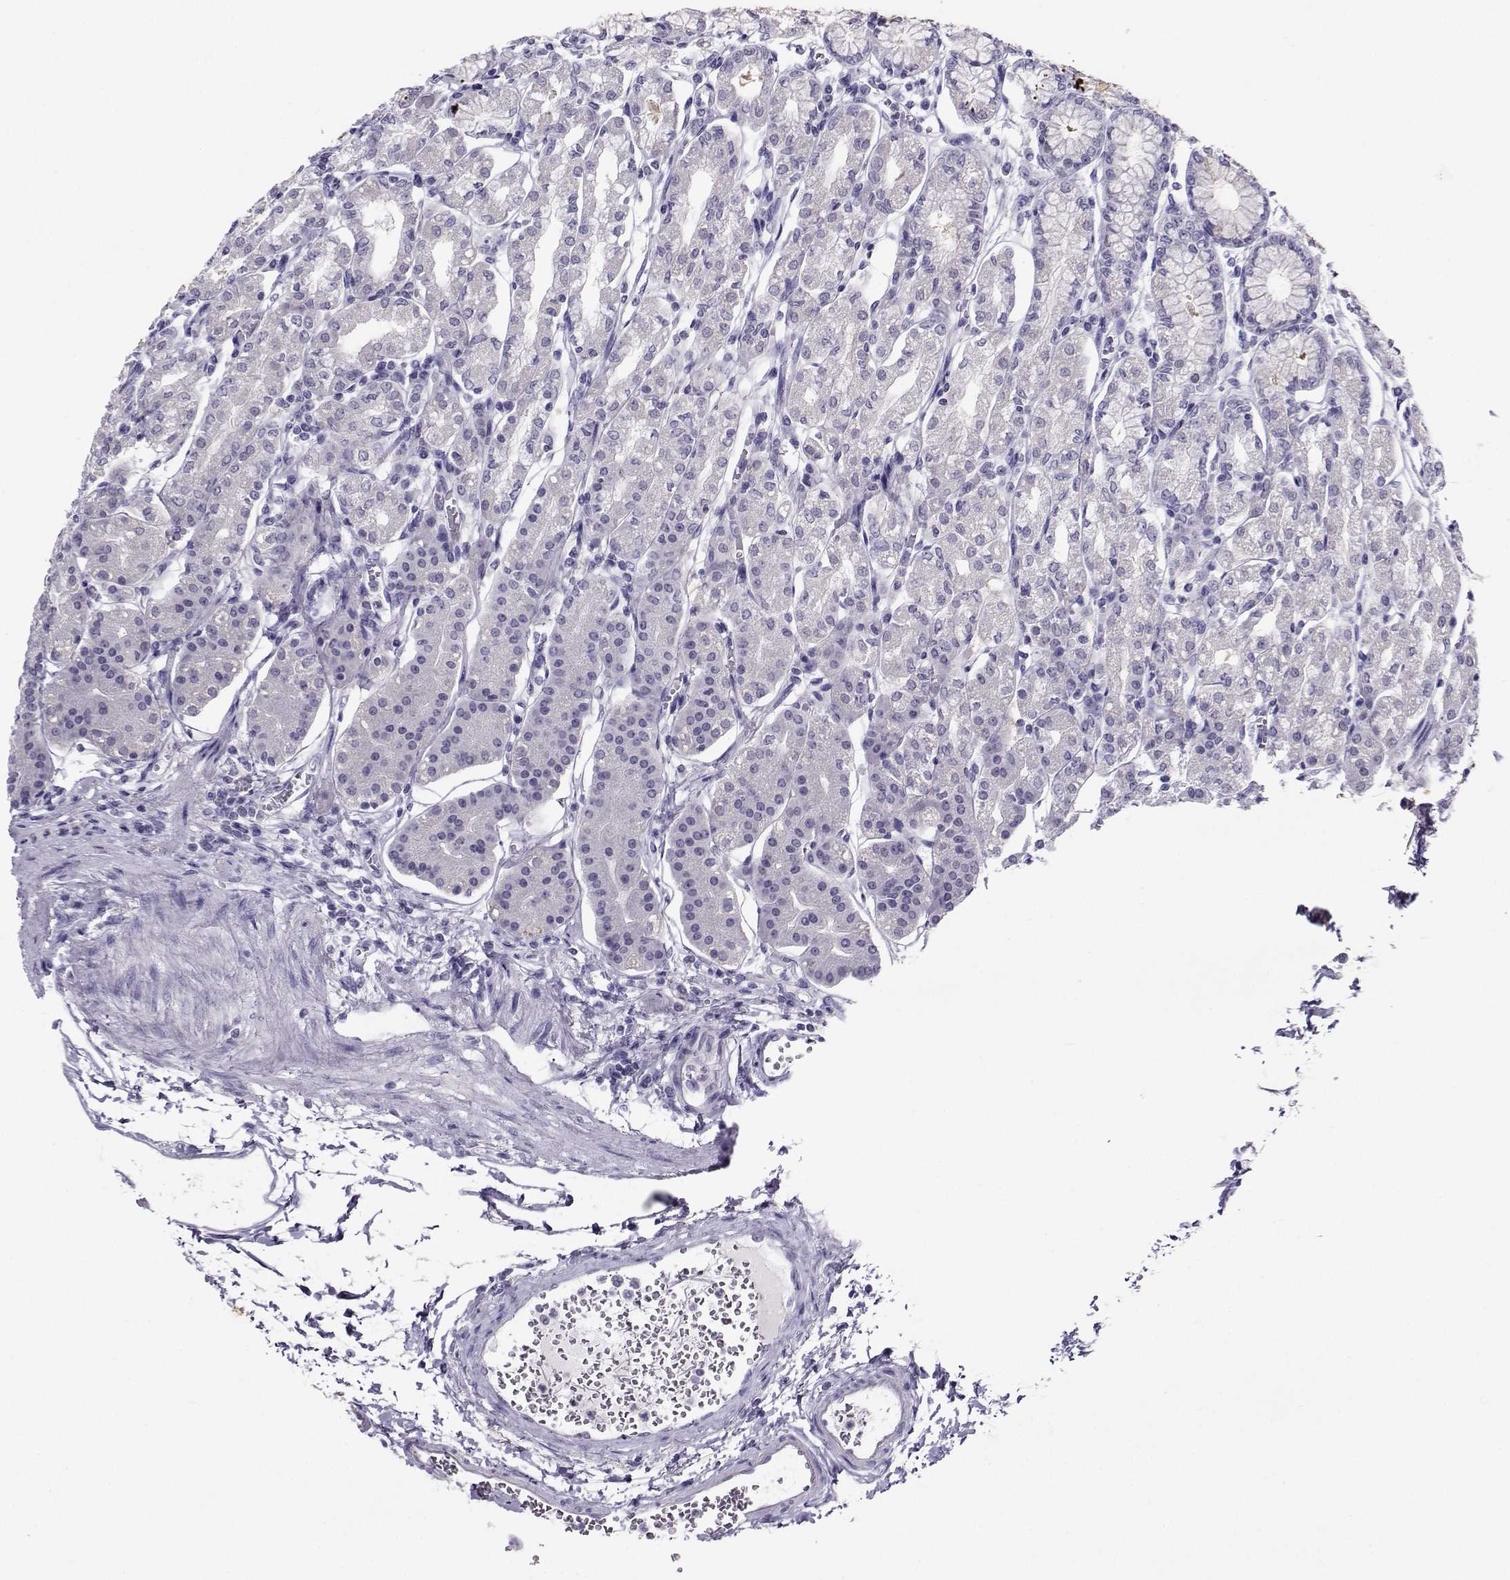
{"staining": {"intensity": "negative", "quantity": "none", "location": "none"}, "tissue": "stomach", "cell_type": "Glandular cells", "image_type": "normal", "snomed": [{"axis": "morphology", "description": "Normal tissue, NOS"}, {"axis": "topography", "description": "Skeletal muscle"}, {"axis": "topography", "description": "Stomach"}], "caption": "IHC micrograph of benign human stomach stained for a protein (brown), which demonstrates no positivity in glandular cells. The staining was performed using DAB (3,3'-diaminobenzidine) to visualize the protein expression in brown, while the nuclei were stained in blue with hematoxylin (Magnification: 20x).", "gene": "PGK1", "patient": {"sex": "female", "age": 57}}